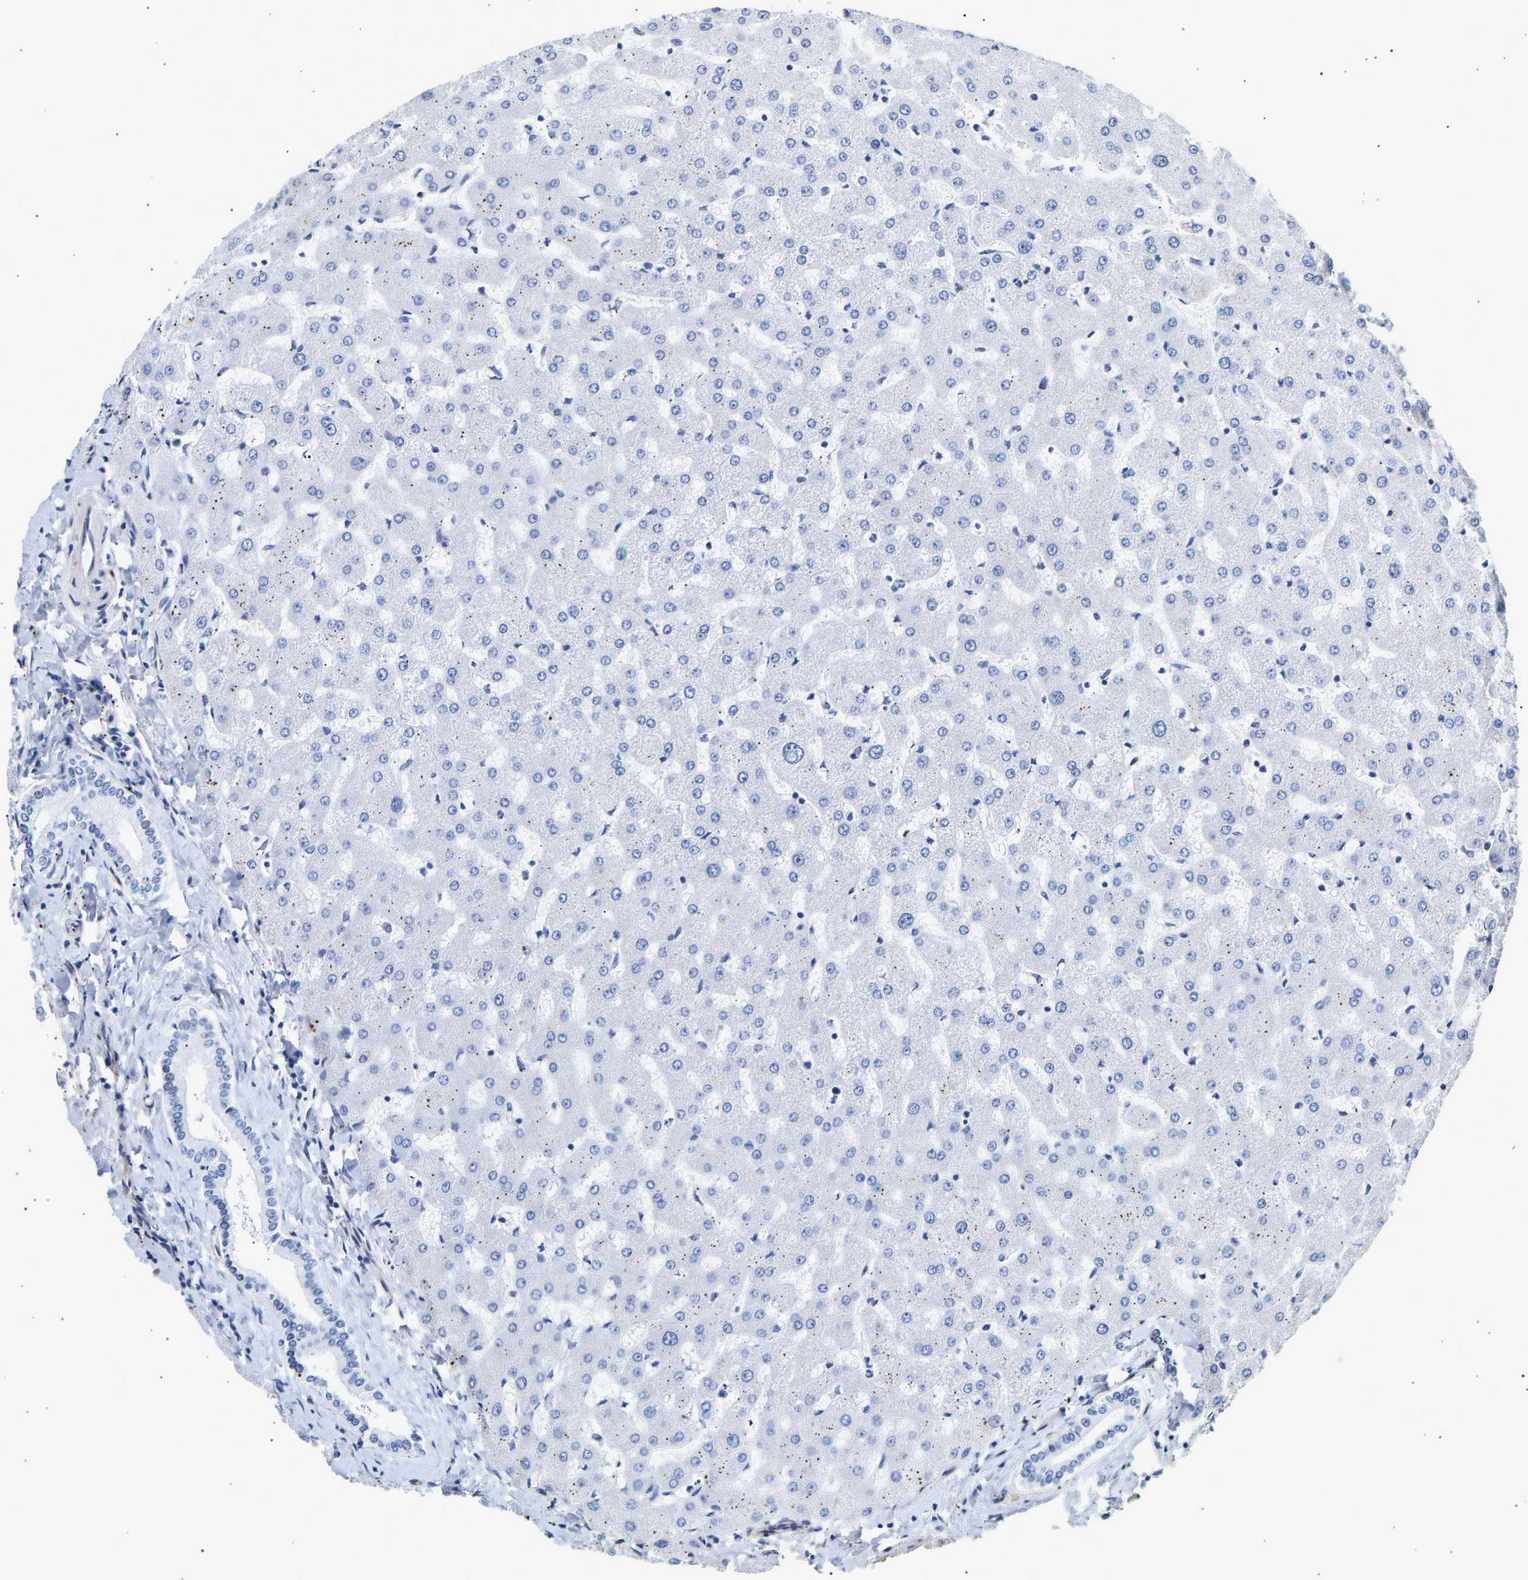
{"staining": {"intensity": "negative", "quantity": "none", "location": "none"}, "tissue": "liver", "cell_type": "Cholangiocytes", "image_type": "normal", "snomed": [{"axis": "morphology", "description": "Normal tissue, NOS"}, {"axis": "topography", "description": "Liver"}], "caption": "Immunohistochemistry (IHC) of unremarkable liver exhibits no expression in cholangiocytes. (DAB IHC, high magnification).", "gene": "IGFBP7", "patient": {"sex": "female", "age": 63}}